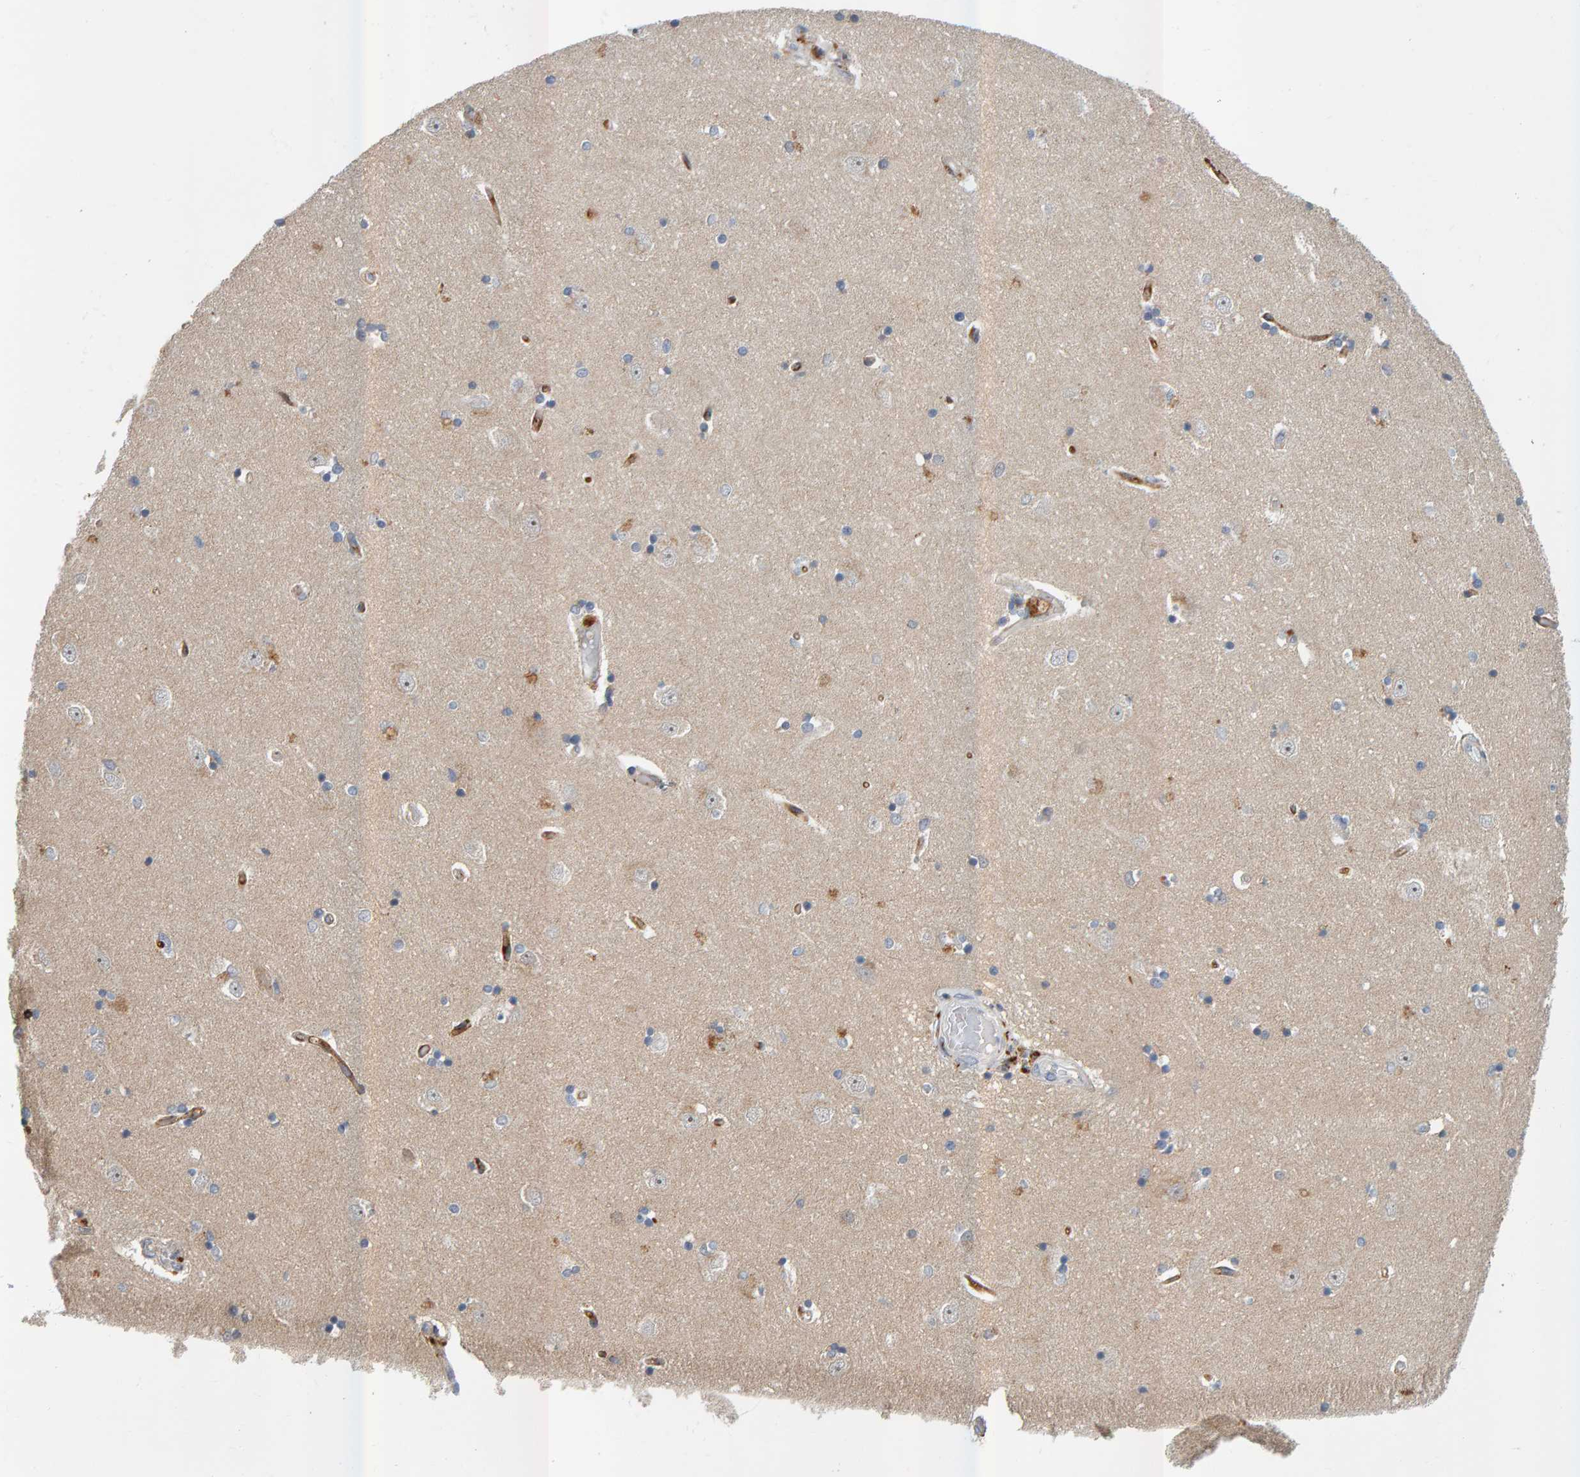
{"staining": {"intensity": "weak", "quantity": "<25%", "location": "cytoplasmic/membranous"}, "tissue": "hippocampus", "cell_type": "Glial cells", "image_type": "normal", "snomed": [{"axis": "morphology", "description": "Normal tissue, NOS"}, {"axis": "topography", "description": "Hippocampus"}], "caption": "Immunohistochemical staining of benign hippocampus shows no significant staining in glial cells.", "gene": "ZNF160", "patient": {"sex": "male", "age": 45}}